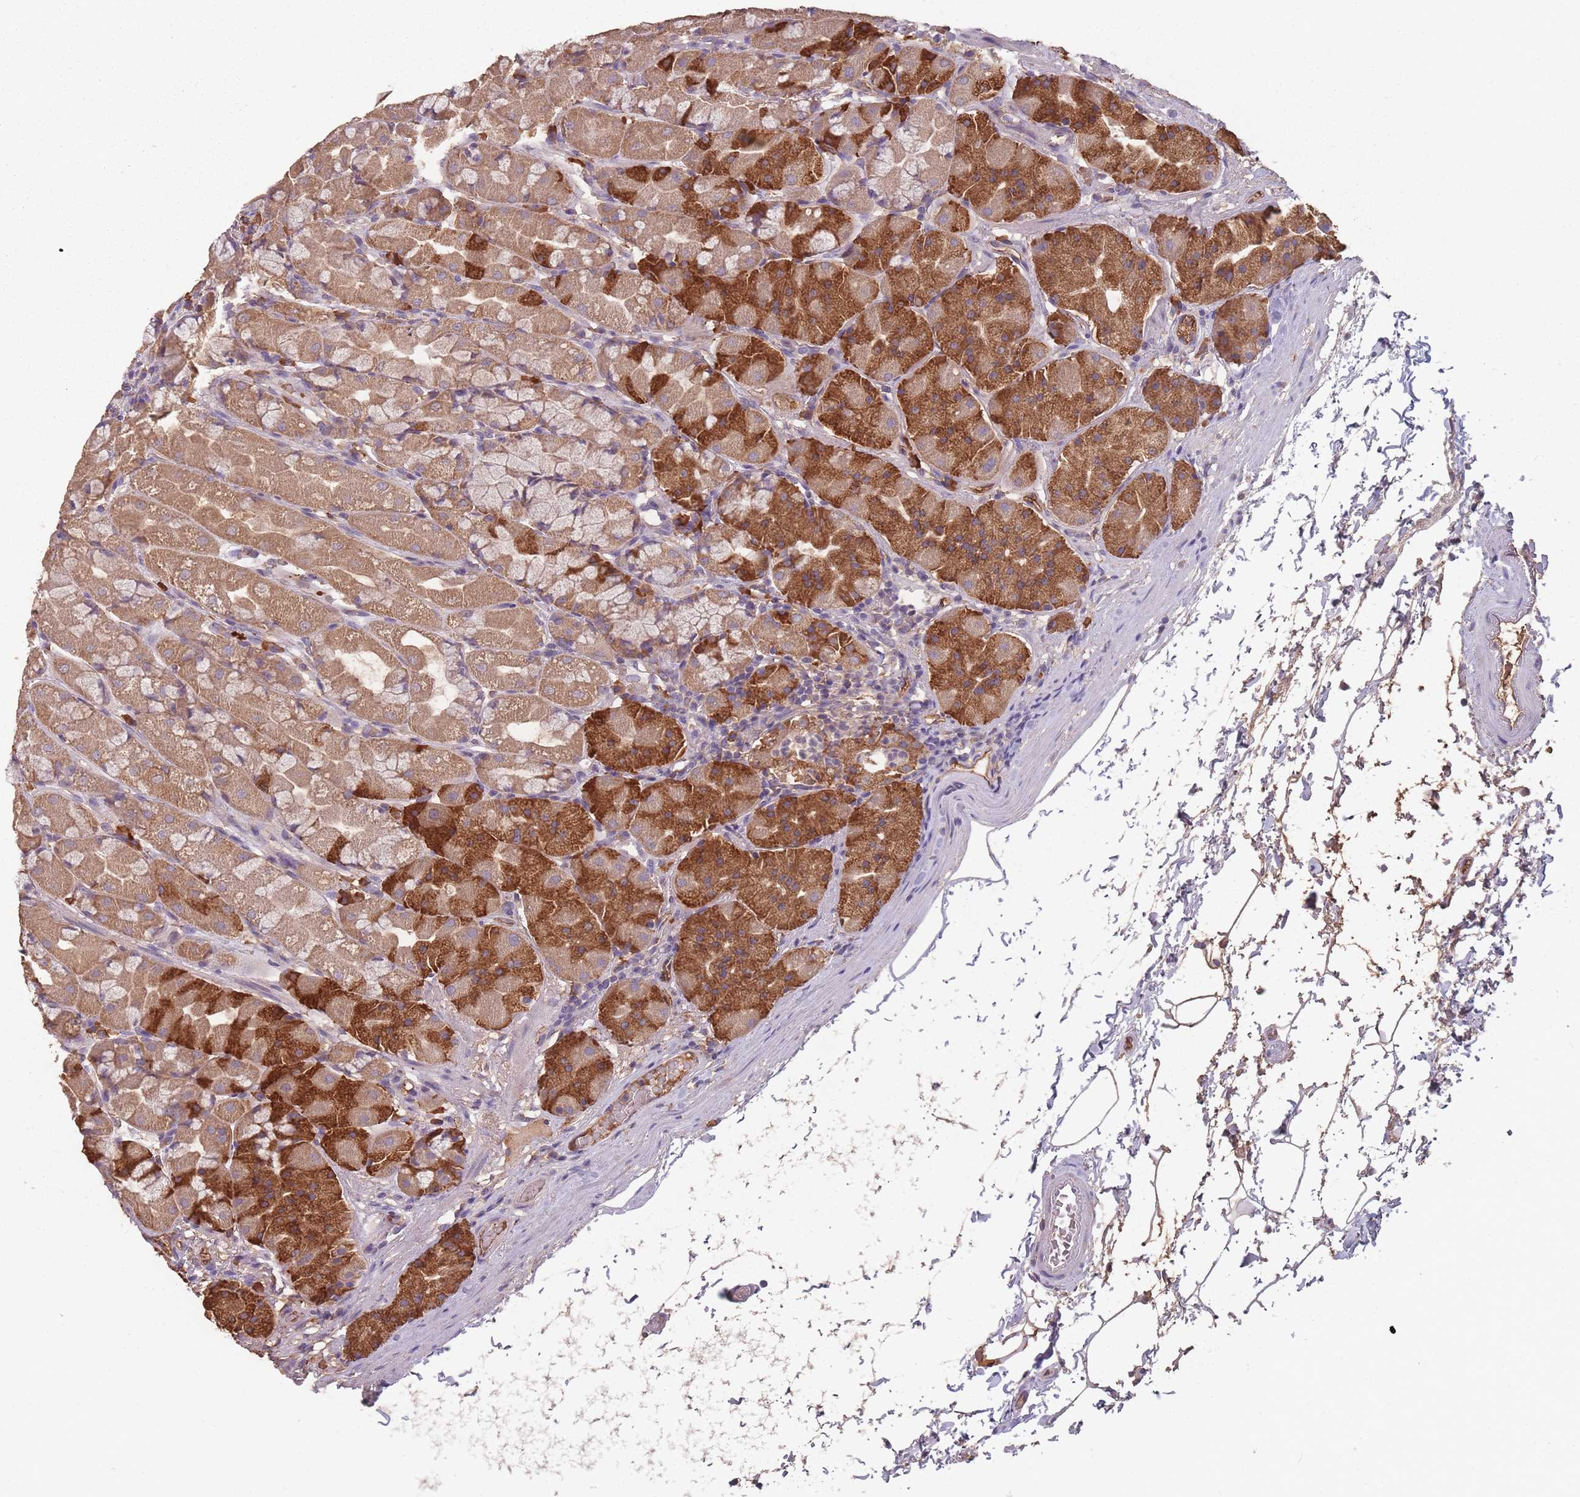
{"staining": {"intensity": "strong", "quantity": "25%-75%", "location": "cytoplasmic/membranous"}, "tissue": "stomach", "cell_type": "Glandular cells", "image_type": "normal", "snomed": [{"axis": "morphology", "description": "Normal tissue, NOS"}, {"axis": "topography", "description": "Stomach"}], "caption": "A micrograph showing strong cytoplasmic/membranous expression in about 25%-75% of glandular cells in normal stomach, as visualized by brown immunohistochemical staining.", "gene": "SANBR", "patient": {"sex": "male", "age": 57}}